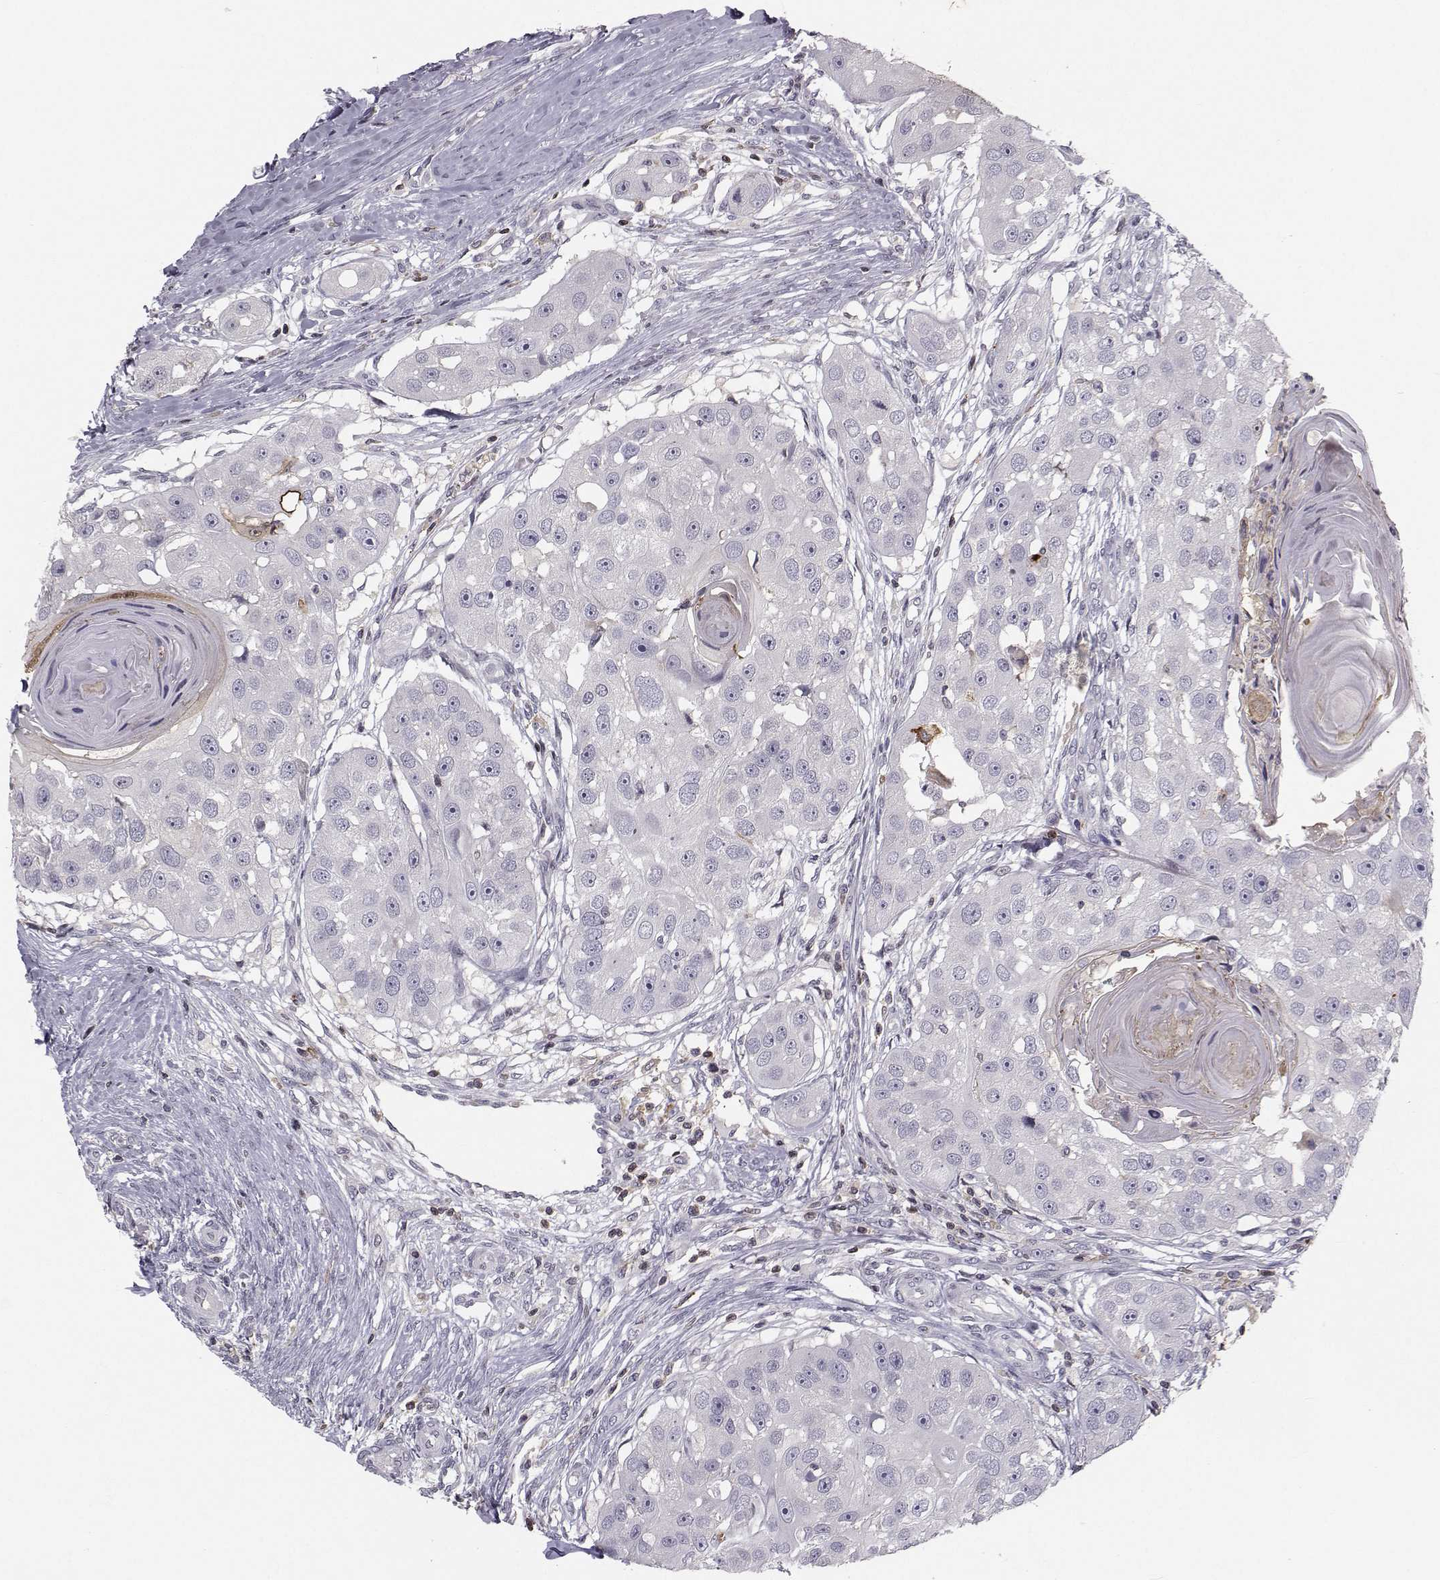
{"staining": {"intensity": "negative", "quantity": "none", "location": "none"}, "tissue": "head and neck cancer", "cell_type": "Tumor cells", "image_type": "cancer", "snomed": [{"axis": "morphology", "description": "Squamous cell carcinoma, NOS"}, {"axis": "topography", "description": "Head-Neck"}], "caption": "This is an immunohistochemistry image of human head and neck squamous cell carcinoma. There is no positivity in tumor cells.", "gene": "PCP4L1", "patient": {"sex": "male", "age": 51}}